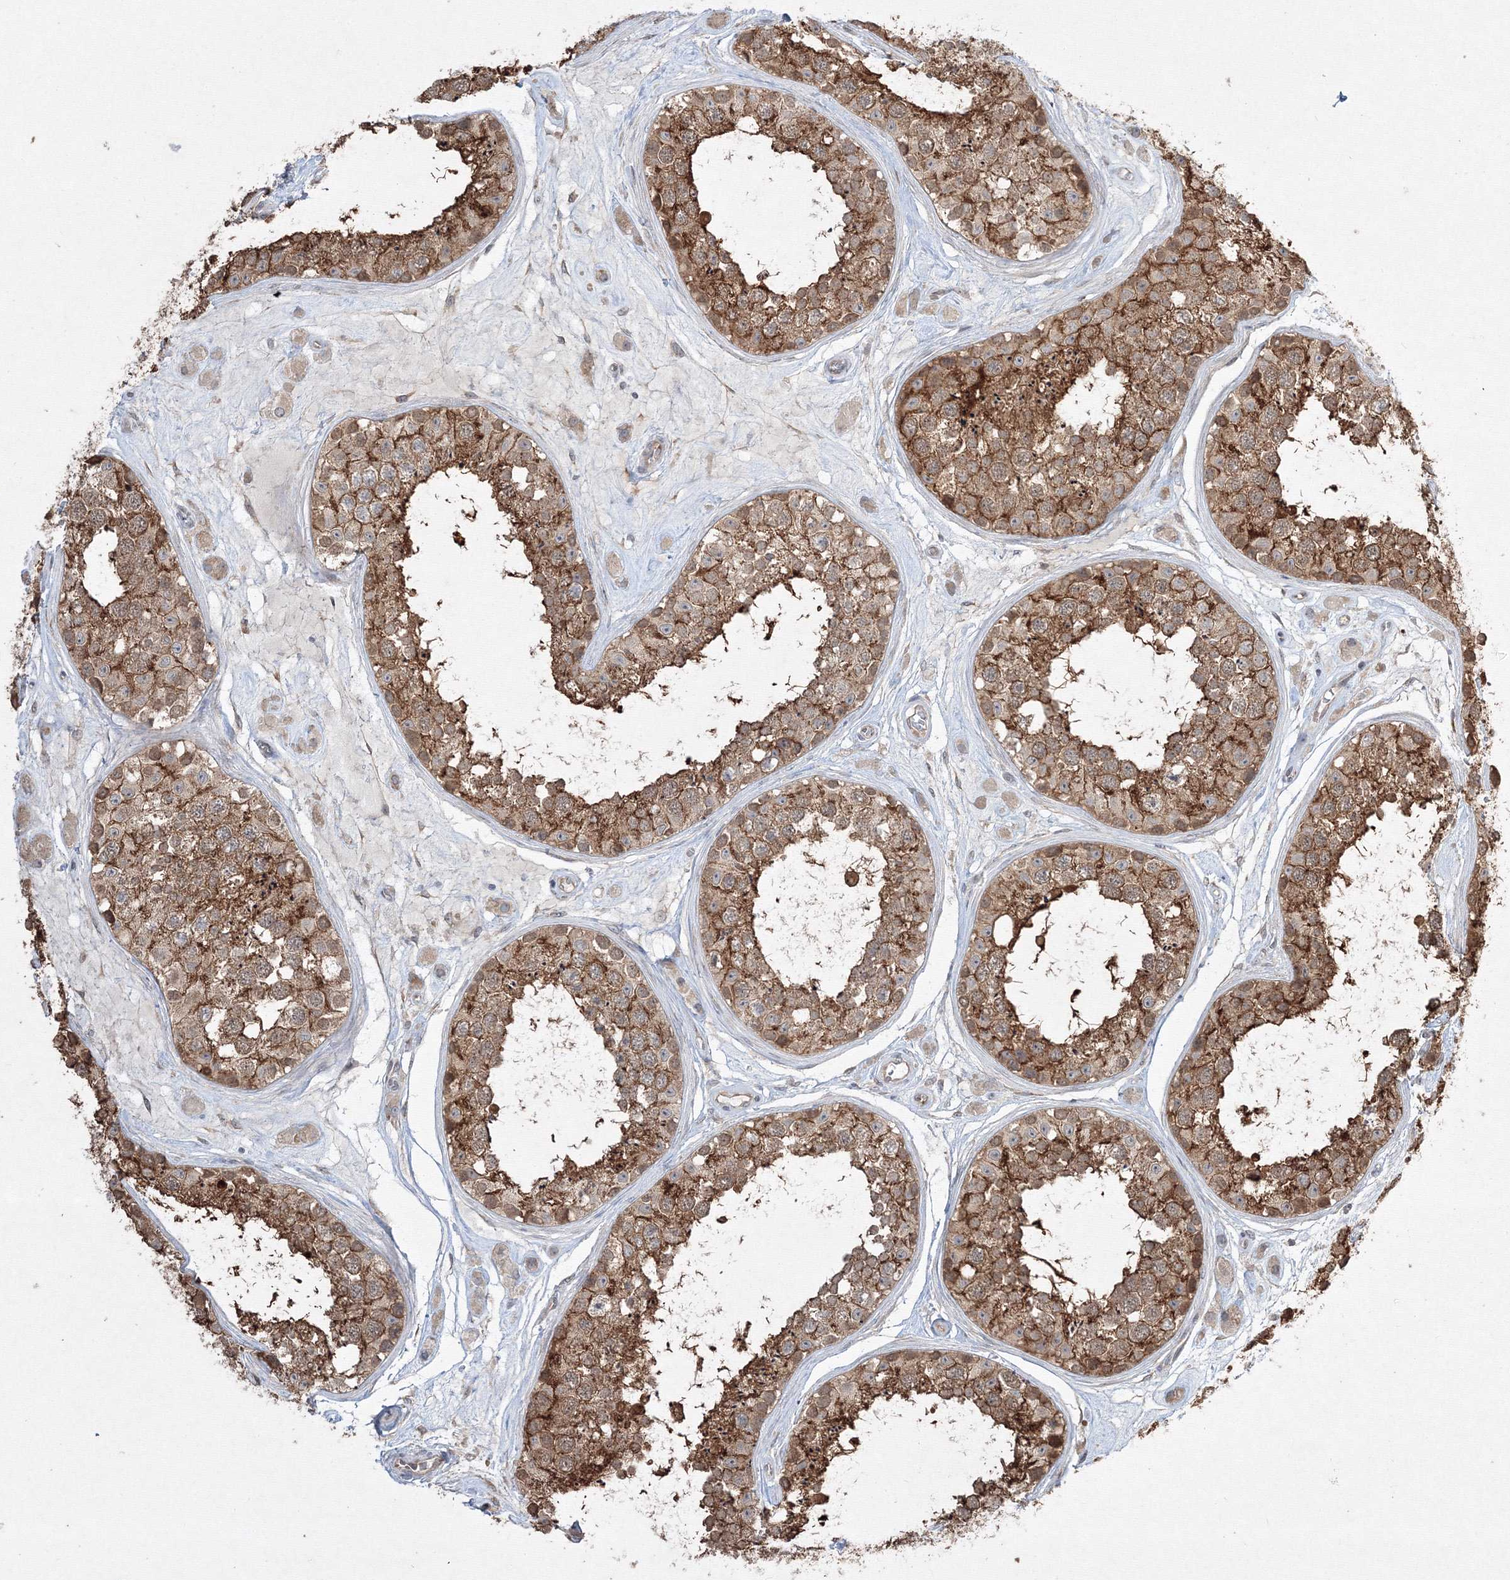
{"staining": {"intensity": "strong", "quantity": ">75%", "location": "cytoplasmic/membranous"}, "tissue": "testis", "cell_type": "Cells in seminiferous ducts", "image_type": "normal", "snomed": [{"axis": "morphology", "description": "Normal tissue, NOS"}, {"axis": "topography", "description": "Testis"}], "caption": "DAB (3,3'-diaminobenzidine) immunohistochemical staining of normal human testis shows strong cytoplasmic/membranous protein positivity in approximately >75% of cells in seminiferous ducts.", "gene": "FBXL8", "patient": {"sex": "male", "age": 25}}